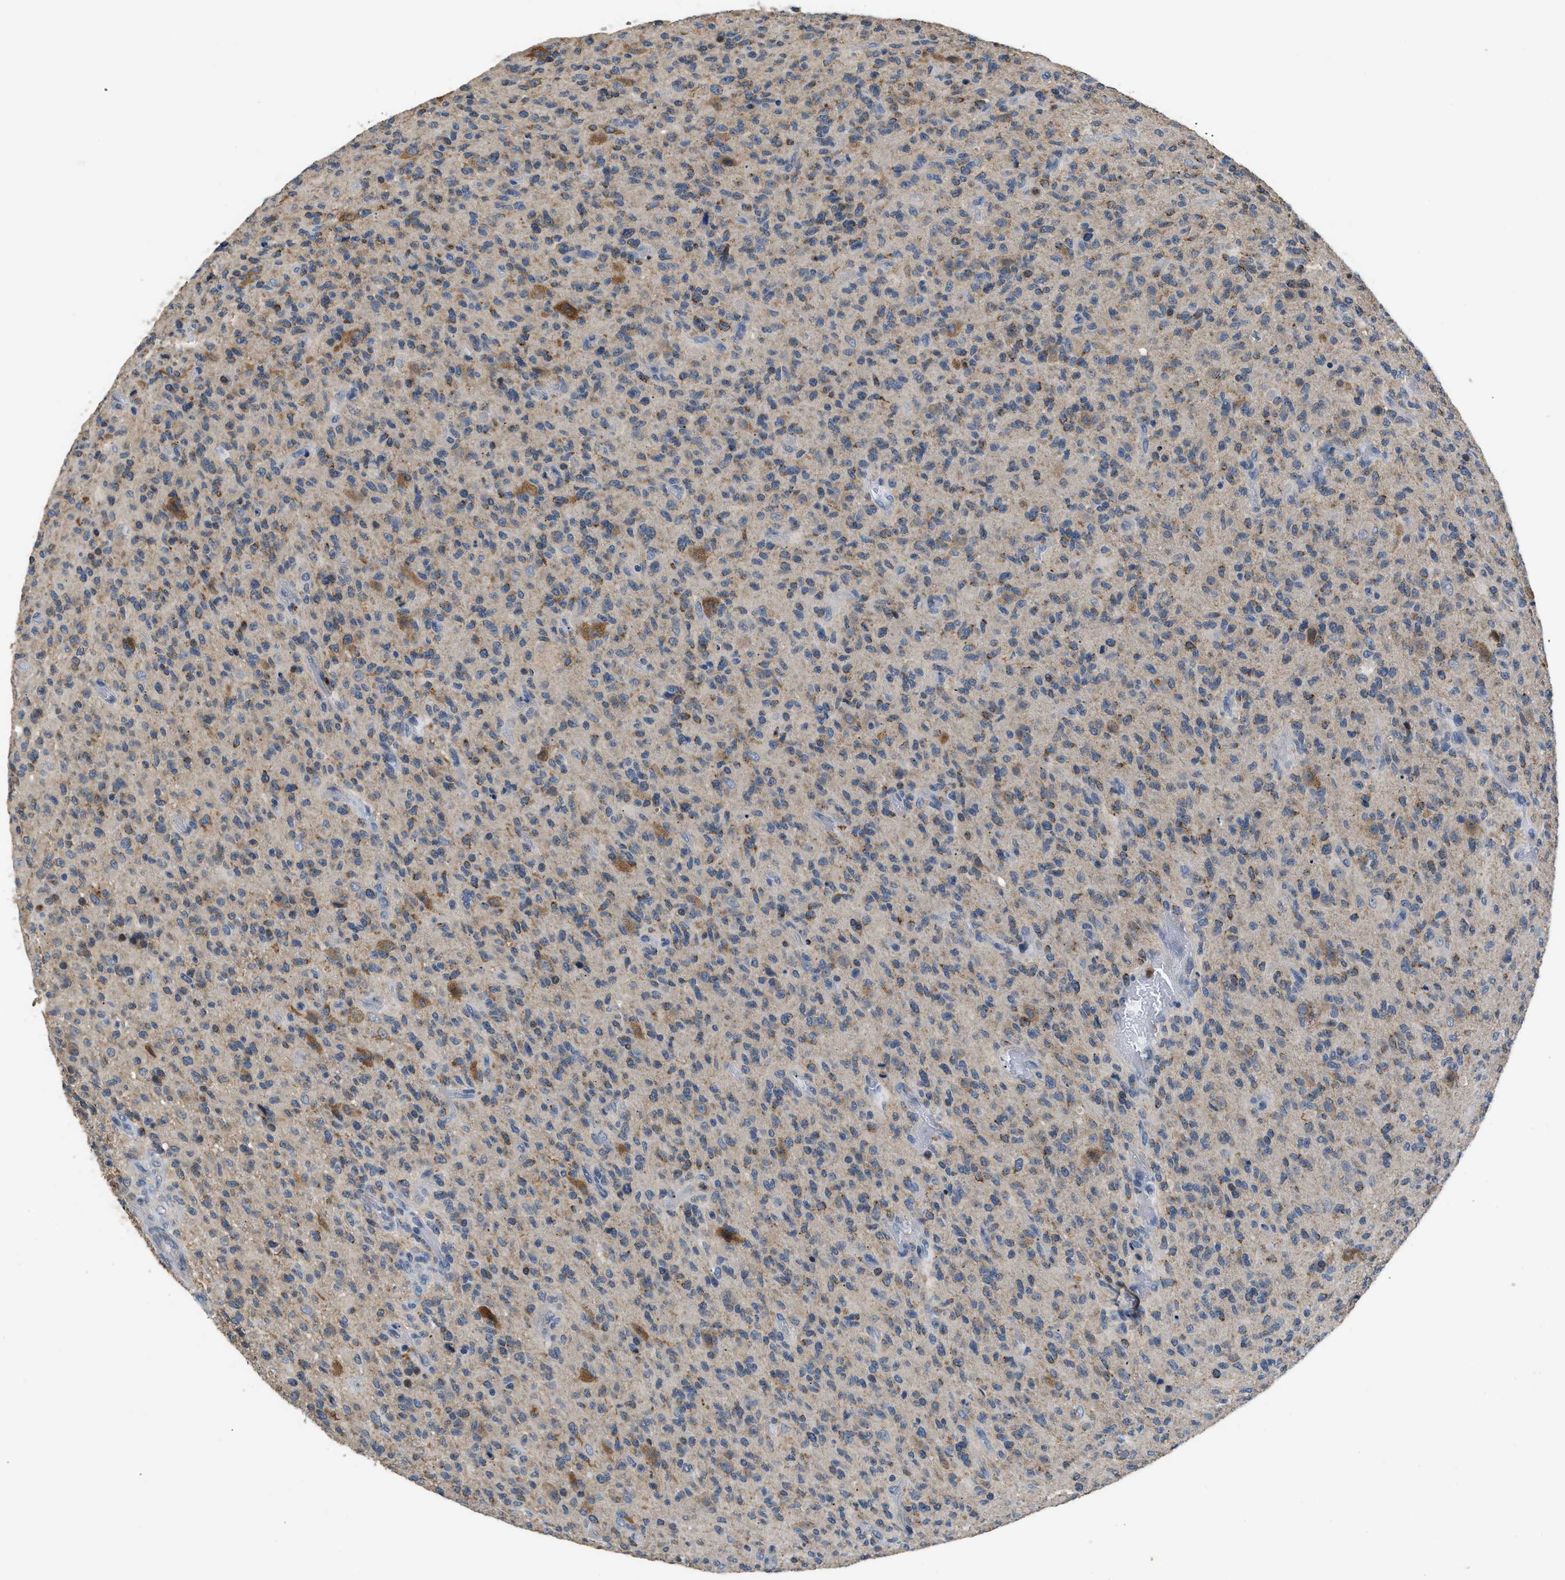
{"staining": {"intensity": "moderate", "quantity": "25%-75%", "location": "cytoplasmic/membranous"}, "tissue": "glioma", "cell_type": "Tumor cells", "image_type": "cancer", "snomed": [{"axis": "morphology", "description": "Glioma, malignant, High grade"}, {"axis": "topography", "description": "Brain"}], "caption": "Protein analysis of high-grade glioma (malignant) tissue reveals moderate cytoplasmic/membranous staining in about 25%-75% of tumor cells. Nuclei are stained in blue.", "gene": "TOMM34", "patient": {"sex": "male", "age": 71}}